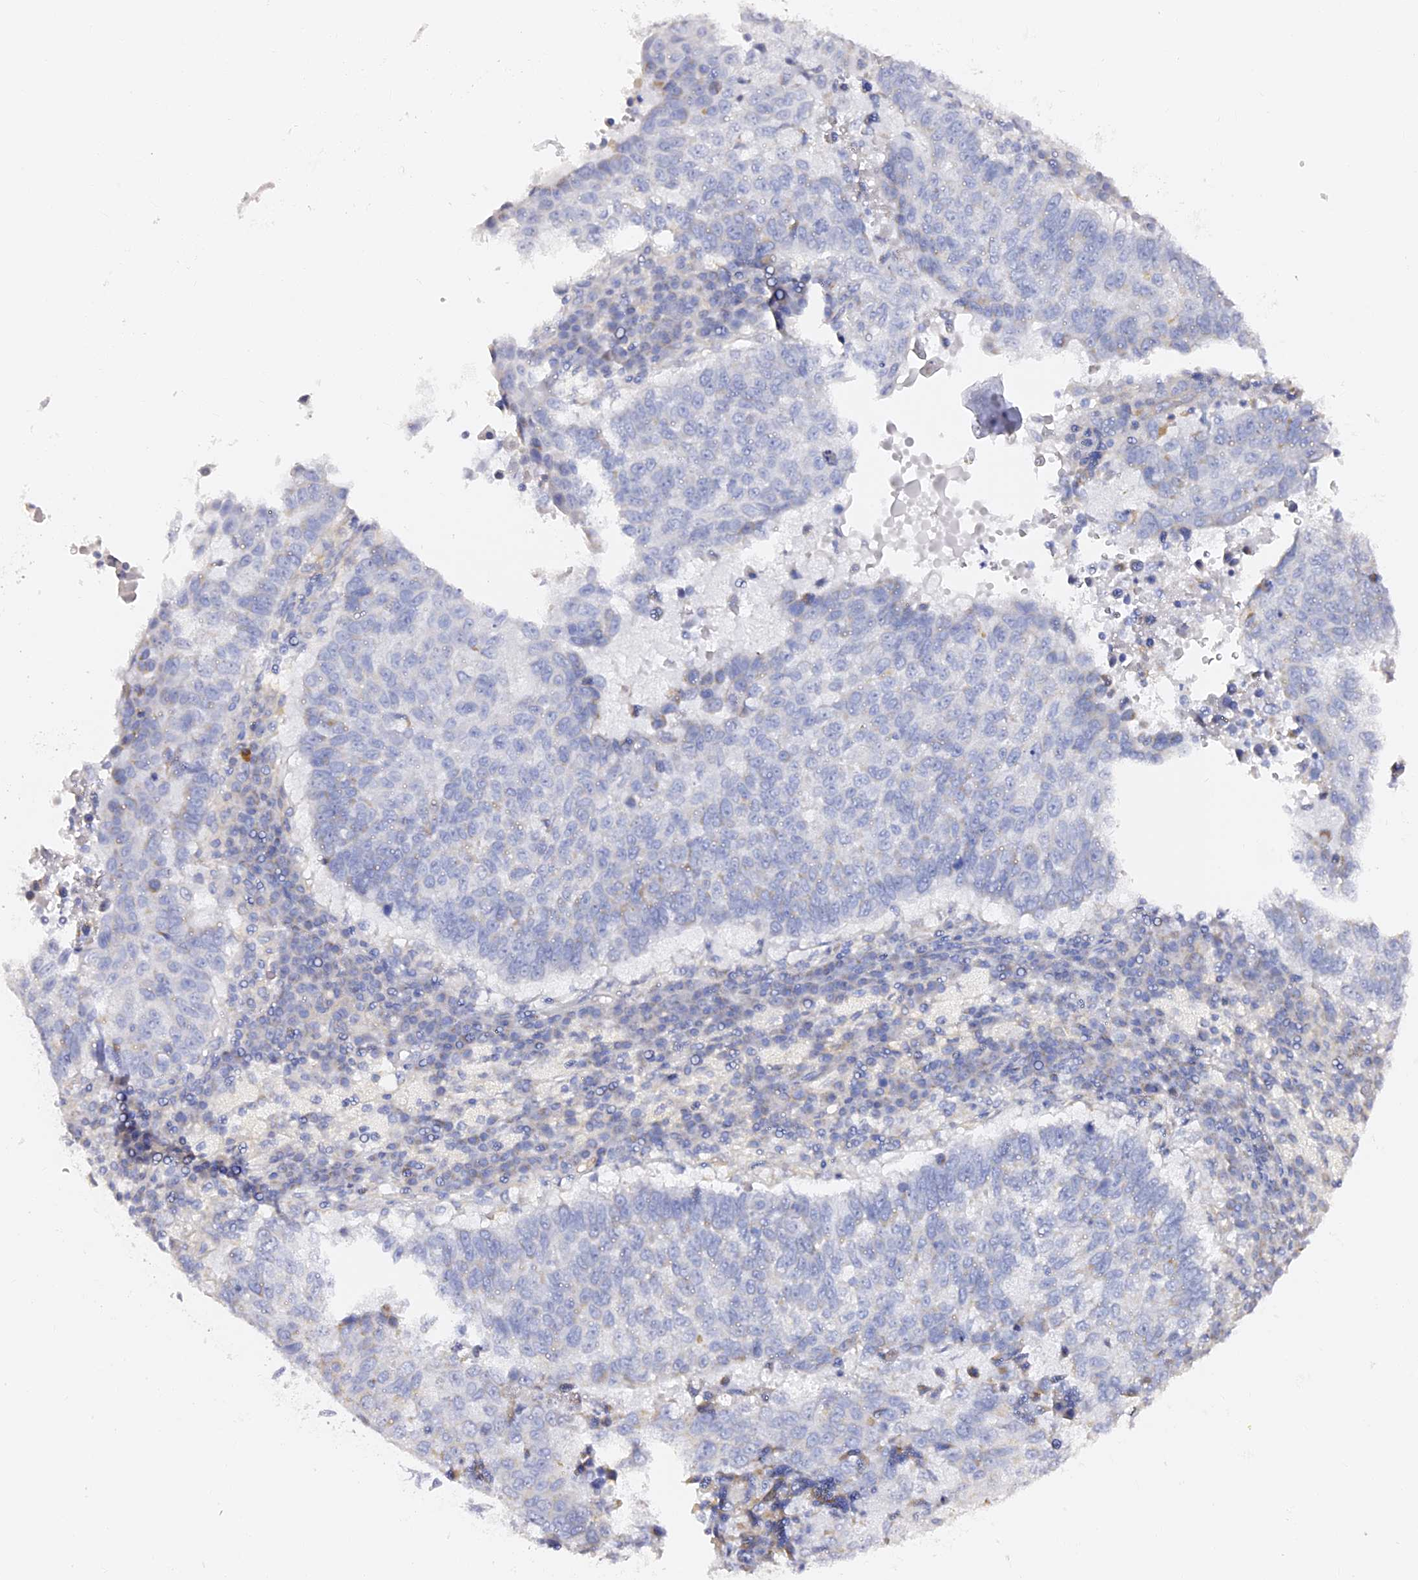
{"staining": {"intensity": "negative", "quantity": "none", "location": "none"}, "tissue": "lung cancer", "cell_type": "Tumor cells", "image_type": "cancer", "snomed": [{"axis": "morphology", "description": "Squamous cell carcinoma, NOS"}, {"axis": "topography", "description": "Lung"}], "caption": "The histopathology image reveals no staining of tumor cells in squamous cell carcinoma (lung).", "gene": "SLC1A3", "patient": {"sex": "male", "age": 73}}